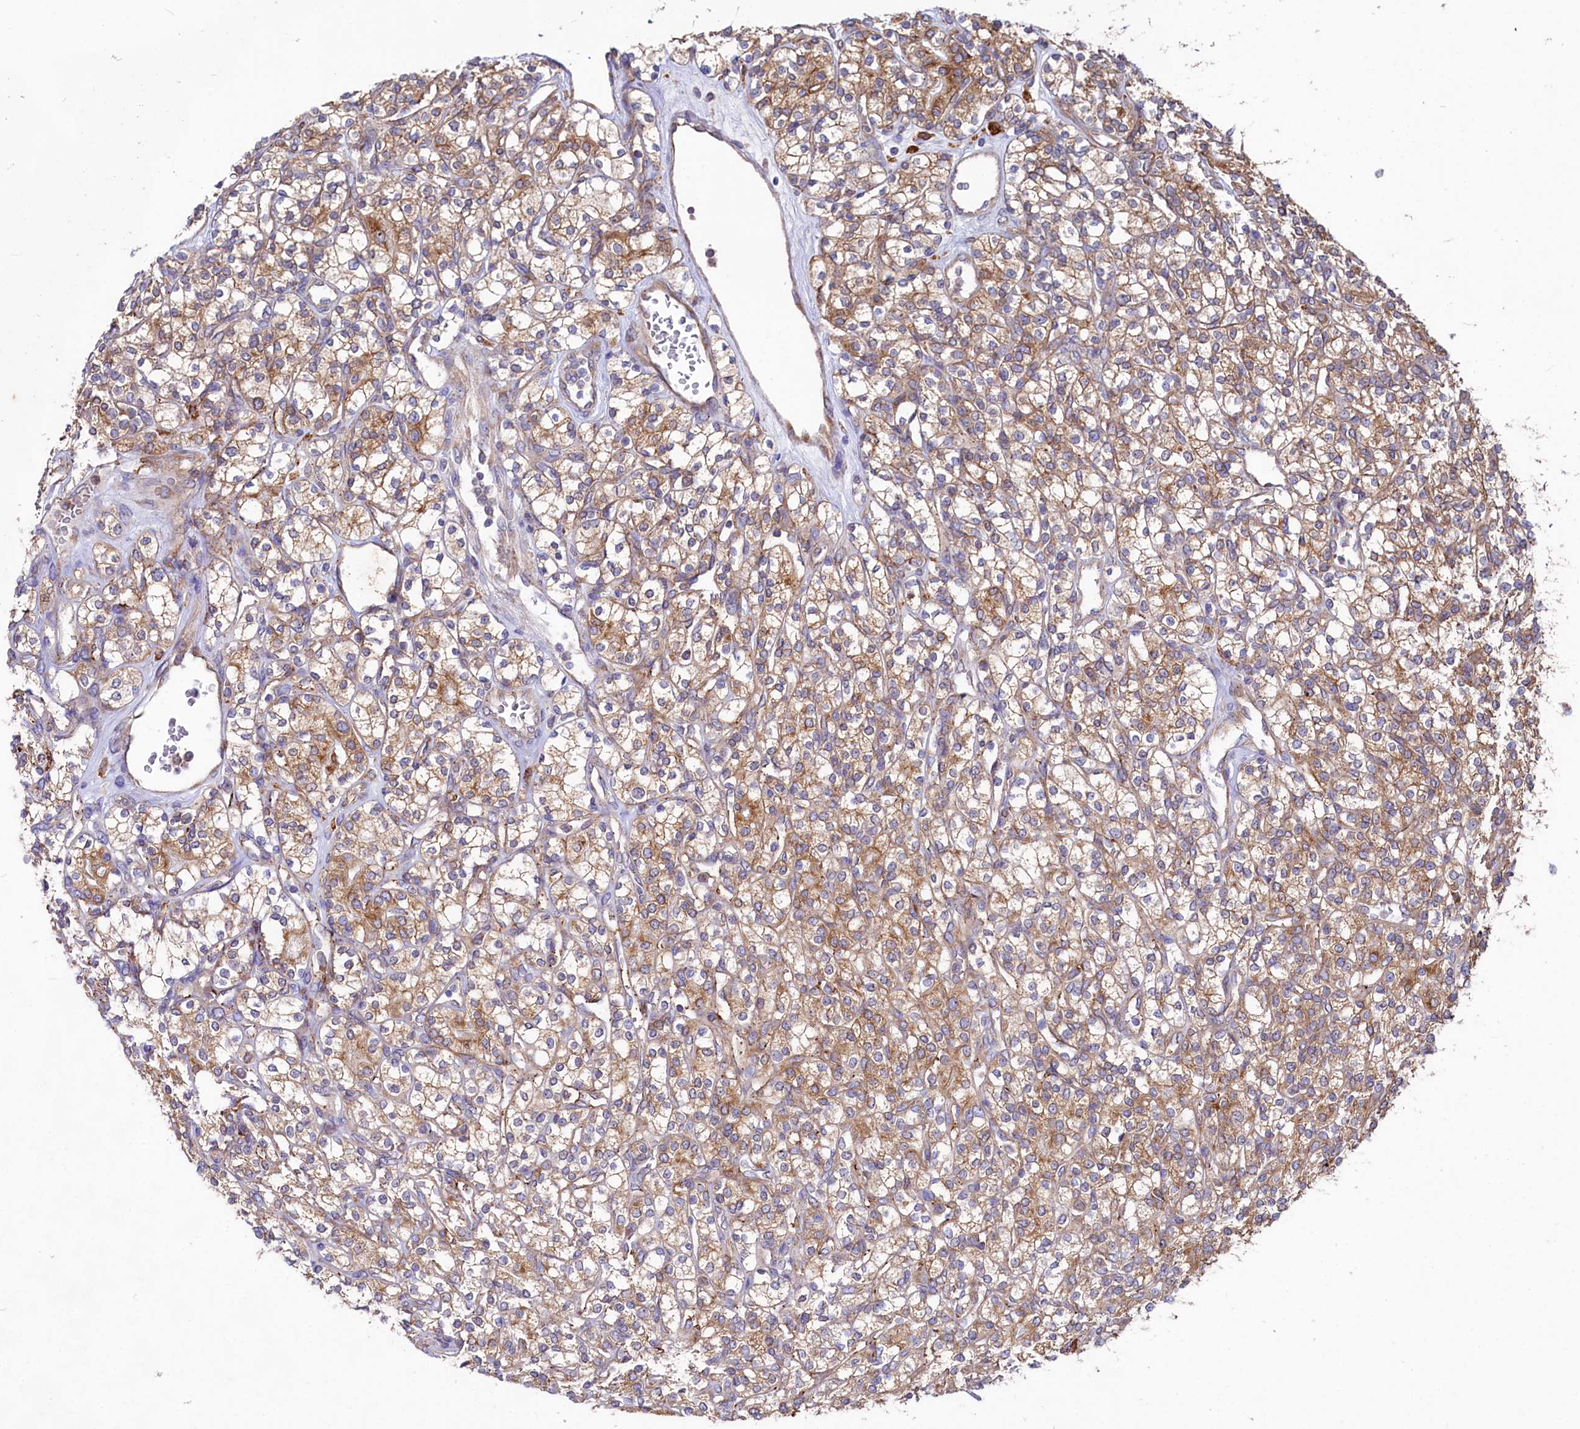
{"staining": {"intensity": "moderate", "quantity": ">75%", "location": "cytoplasmic/membranous"}, "tissue": "renal cancer", "cell_type": "Tumor cells", "image_type": "cancer", "snomed": [{"axis": "morphology", "description": "Adenocarcinoma, NOS"}, {"axis": "topography", "description": "Kidney"}], "caption": "Moderate cytoplasmic/membranous protein staining is identified in about >75% of tumor cells in adenocarcinoma (renal).", "gene": "CHID1", "patient": {"sex": "male", "age": 77}}